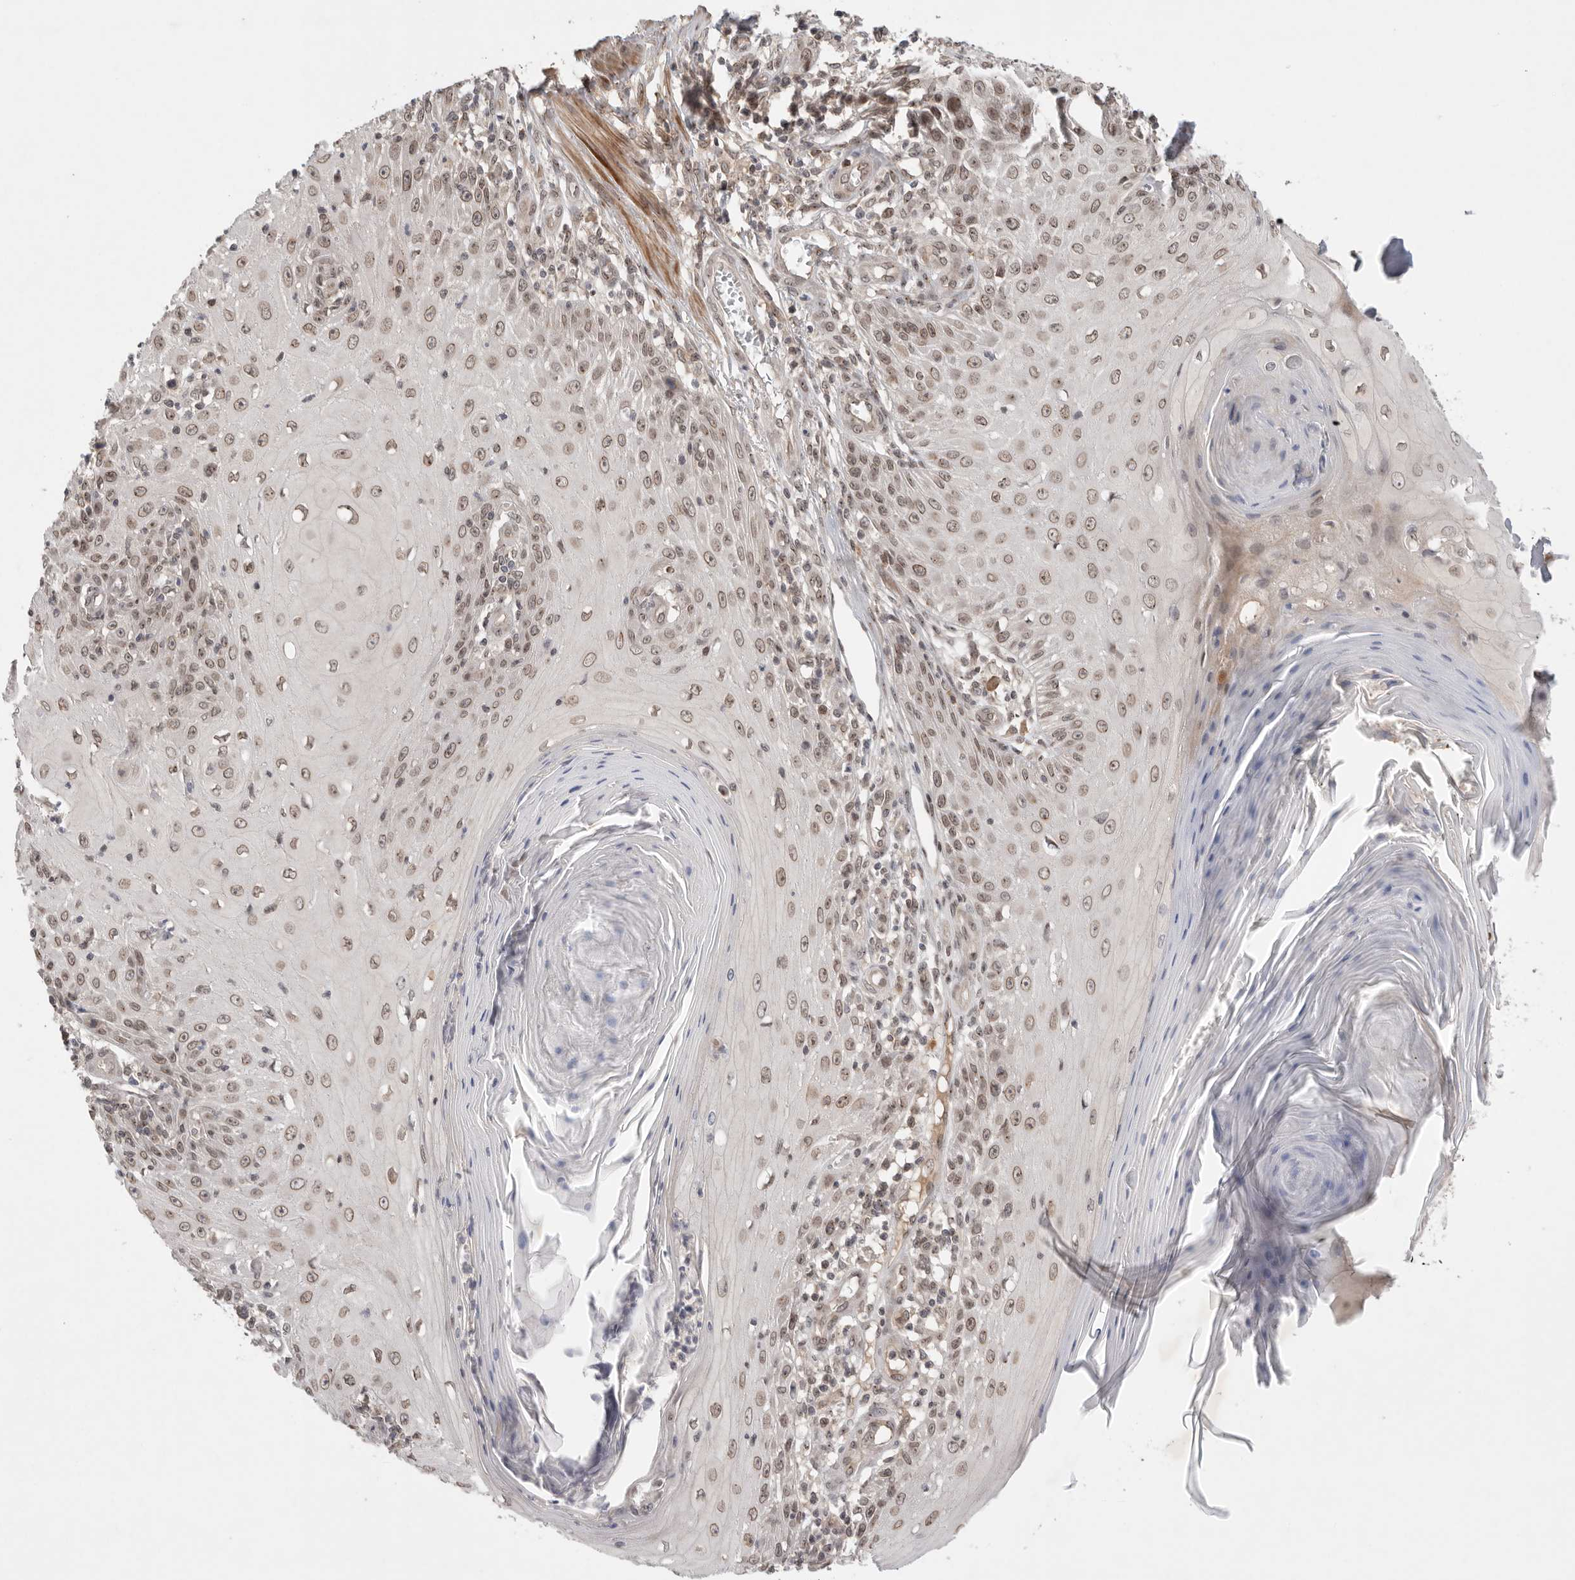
{"staining": {"intensity": "weak", "quantity": ">75%", "location": "nuclear"}, "tissue": "skin cancer", "cell_type": "Tumor cells", "image_type": "cancer", "snomed": [{"axis": "morphology", "description": "Squamous cell carcinoma, NOS"}, {"axis": "topography", "description": "Skin"}], "caption": "Skin cancer stained with immunohistochemistry (IHC) reveals weak nuclear positivity in approximately >75% of tumor cells.", "gene": "LEMD3", "patient": {"sex": "female", "age": 73}}